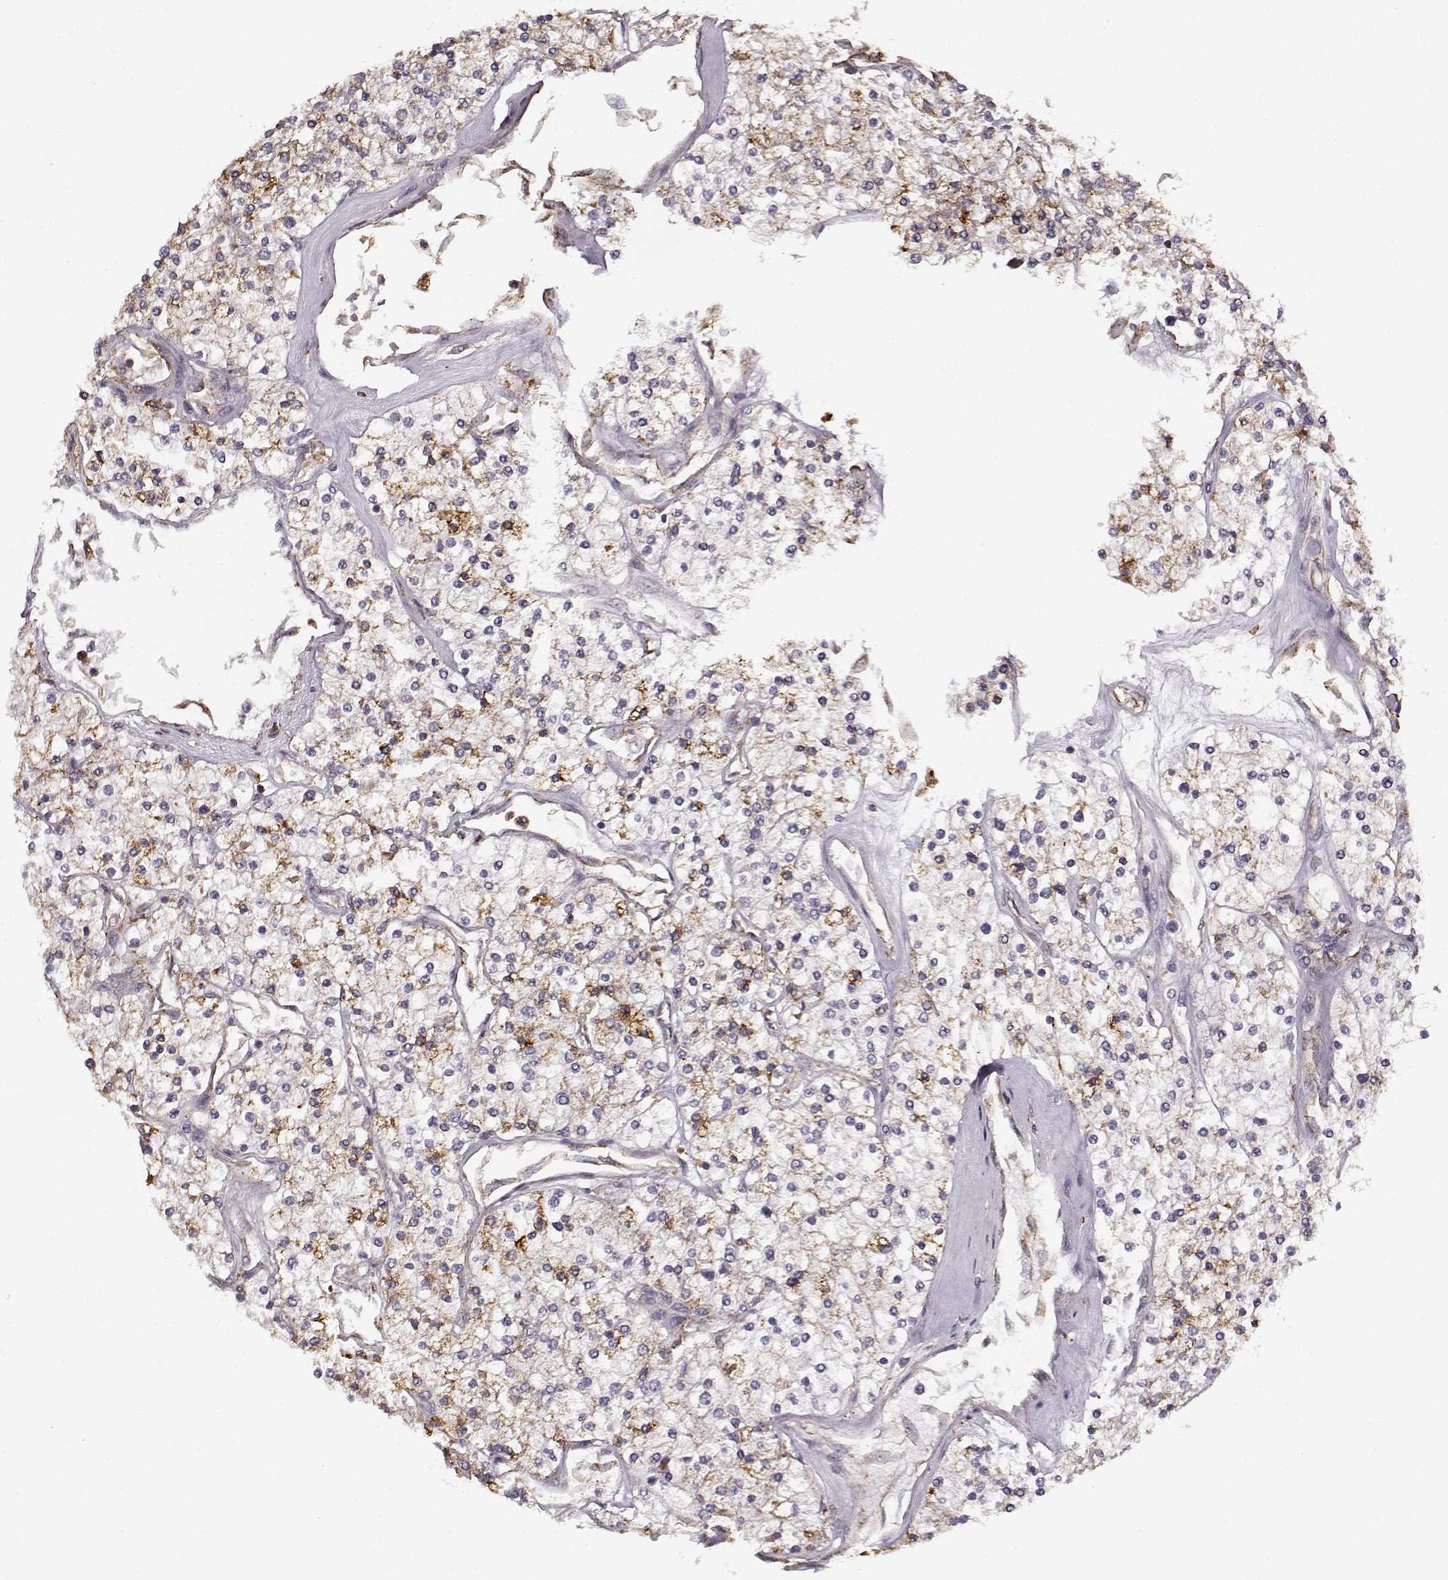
{"staining": {"intensity": "negative", "quantity": "none", "location": "none"}, "tissue": "renal cancer", "cell_type": "Tumor cells", "image_type": "cancer", "snomed": [{"axis": "morphology", "description": "Adenocarcinoma, NOS"}, {"axis": "topography", "description": "Kidney"}], "caption": "IHC image of human renal cancer (adenocarcinoma) stained for a protein (brown), which reveals no staining in tumor cells.", "gene": "MFSD1", "patient": {"sex": "male", "age": 80}}